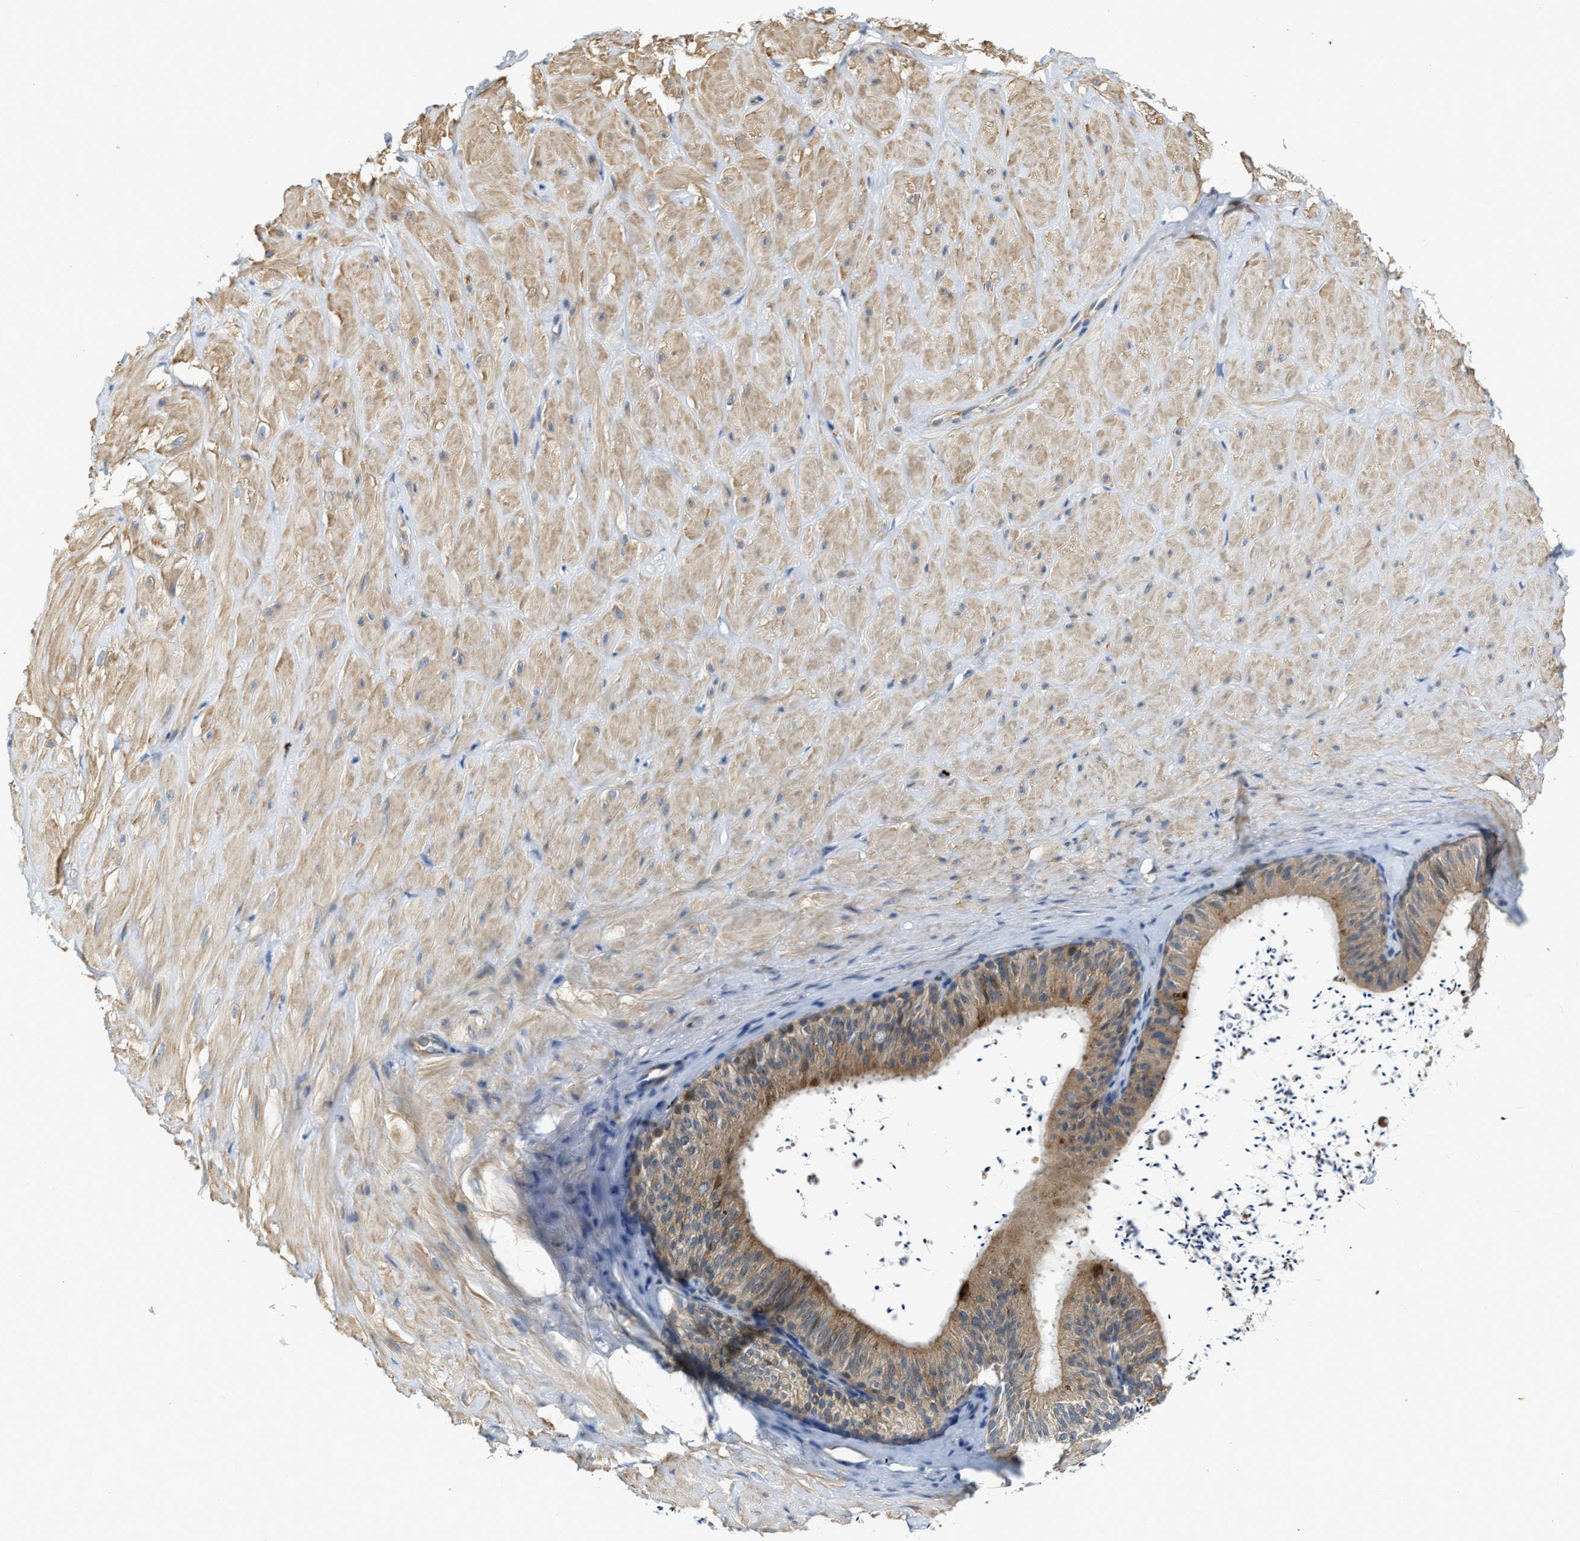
{"staining": {"intensity": "negative", "quantity": "none", "location": "none"}, "tissue": "adipose tissue", "cell_type": "Adipocytes", "image_type": "normal", "snomed": [{"axis": "morphology", "description": "Normal tissue, NOS"}, {"axis": "topography", "description": "Adipose tissue"}, {"axis": "topography", "description": "Vascular tissue"}, {"axis": "topography", "description": "Peripheral nerve tissue"}], "caption": "Adipocytes are negative for brown protein staining in benign adipose tissue. The staining is performed using DAB (3,3'-diaminobenzidine) brown chromogen with nuclei counter-stained in using hematoxylin.", "gene": "KLHDC10", "patient": {"sex": "male", "age": 25}}